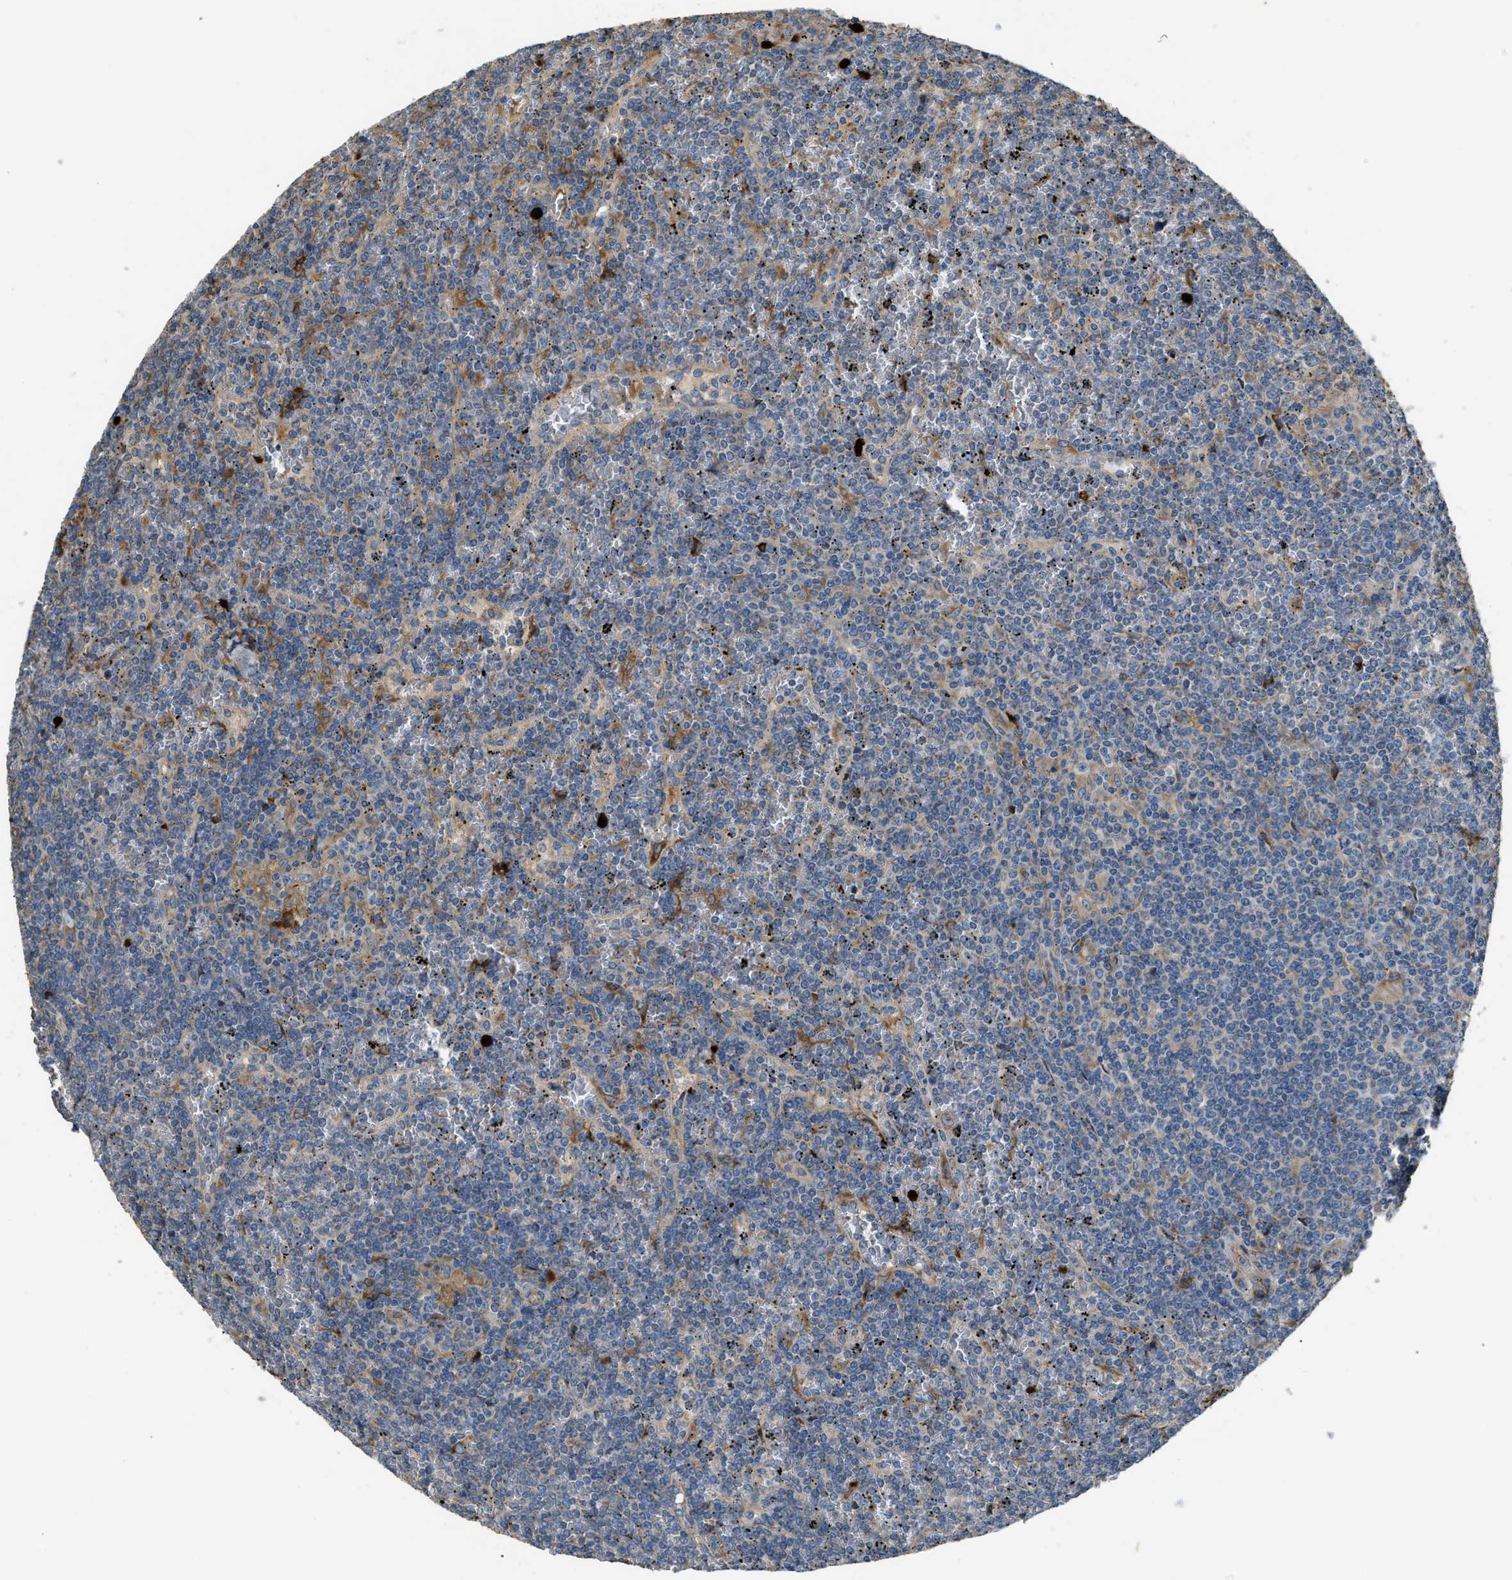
{"staining": {"intensity": "weak", "quantity": "25%-75%", "location": "cytoplasmic/membranous"}, "tissue": "lymphoma", "cell_type": "Tumor cells", "image_type": "cancer", "snomed": [{"axis": "morphology", "description": "Malignant lymphoma, non-Hodgkin's type, Low grade"}, {"axis": "topography", "description": "Spleen"}], "caption": "Lymphoma stained with a brown dye demonstrates weak cytoplasmic/membranous positive staining in about 25%-75% of tumor cells.", "gene": "TMEM68", "patient": {"sex": "female", "age": 19}}